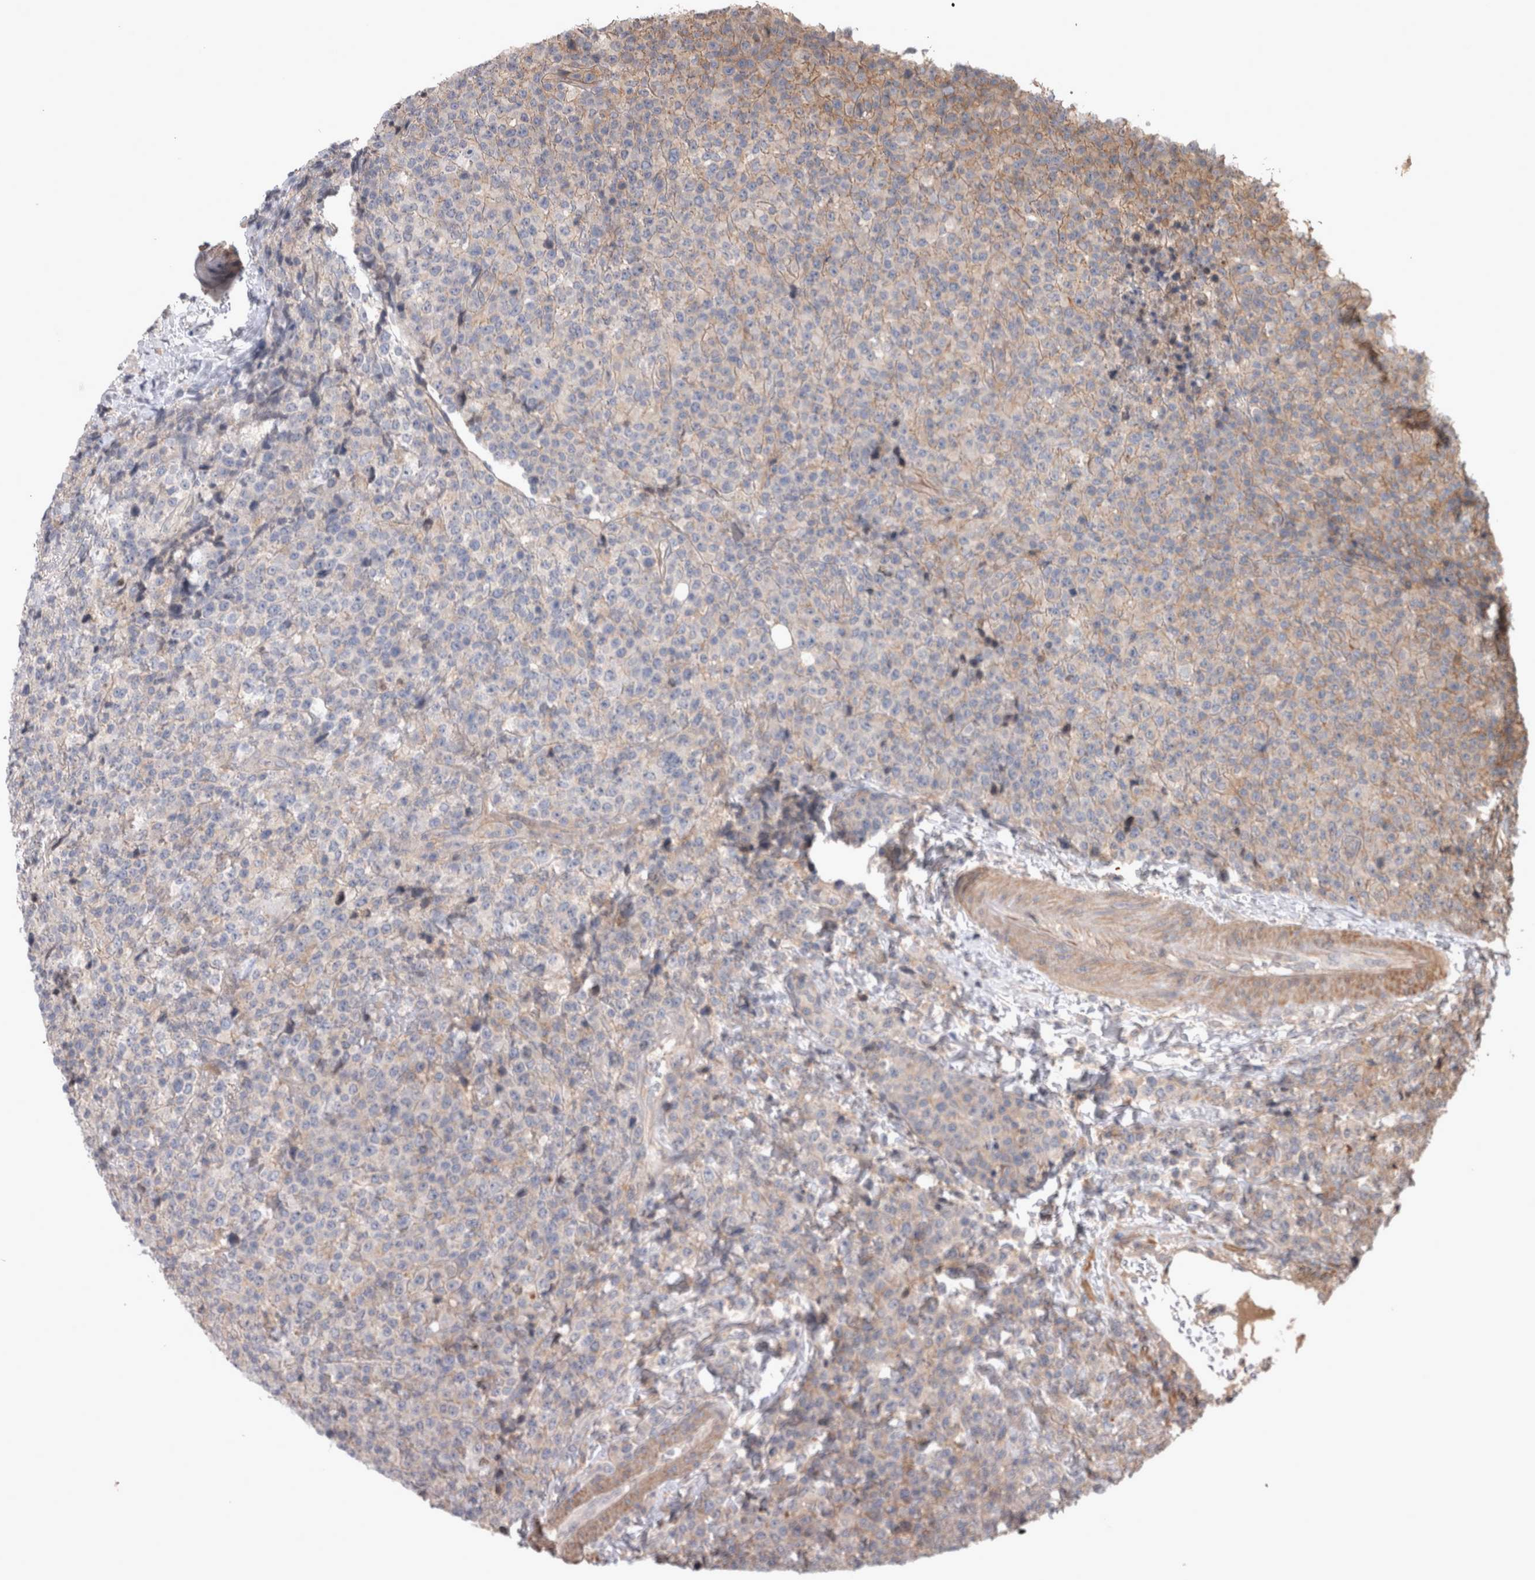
{"staining": {"intensity": "negative", "quantity": "none", "location": "none"}, "tissue": "lymphoma", "cell_type": "Tumor cells", "image_type": "cancer", "snomed": [{"axis": "morphology", "description": "Malignant lymphoma, non-Hodgkin's type, High grade"}, {"axis": "topography", "description": "Lymph node"}], "caption": "Tumor cells show no significant protein positivity in lymphoma.", "gene": "SPATA48", "patient": {"sex": "male", "age": 13}}